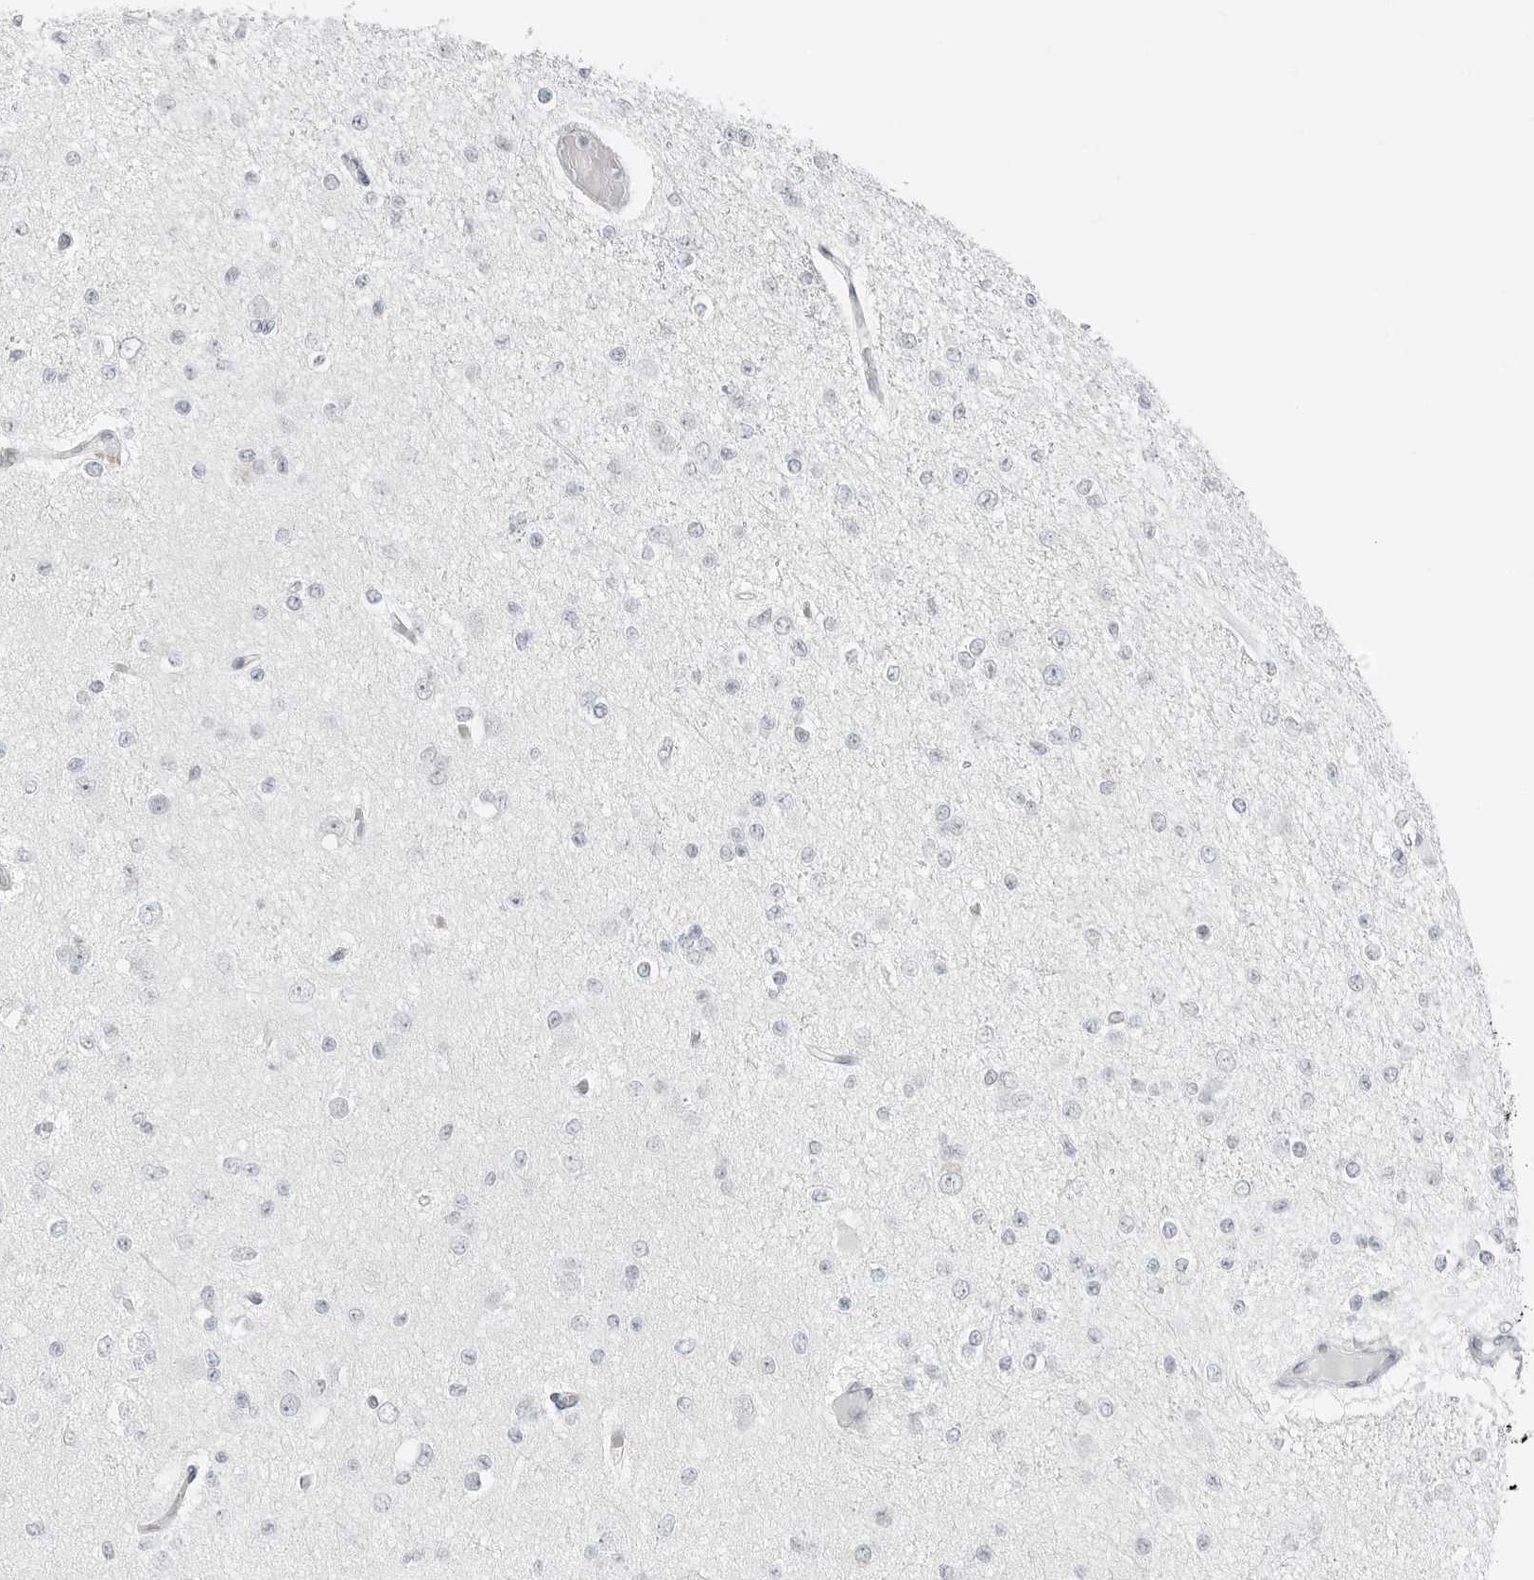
{"staining": {"intensity": "negative", "quantity": "none", "location": "none"}, "tissue": "glioma", "cell_type": "Tumor cells", "image_type": "cancer", "snomed": [{"axis": "morphology", "description": "Glioma, malignant, Low grade"}, {"axis": "topography", "description": "Brain"}], "caption": "High power microscopy micrograph of an immunohistochemistry (IHC) image of low-grade glioma (malignant), revealing no significant positivity in tumor cells.", "gene": "XIRP1", "patient": {"sex": "female", "age": 22}}